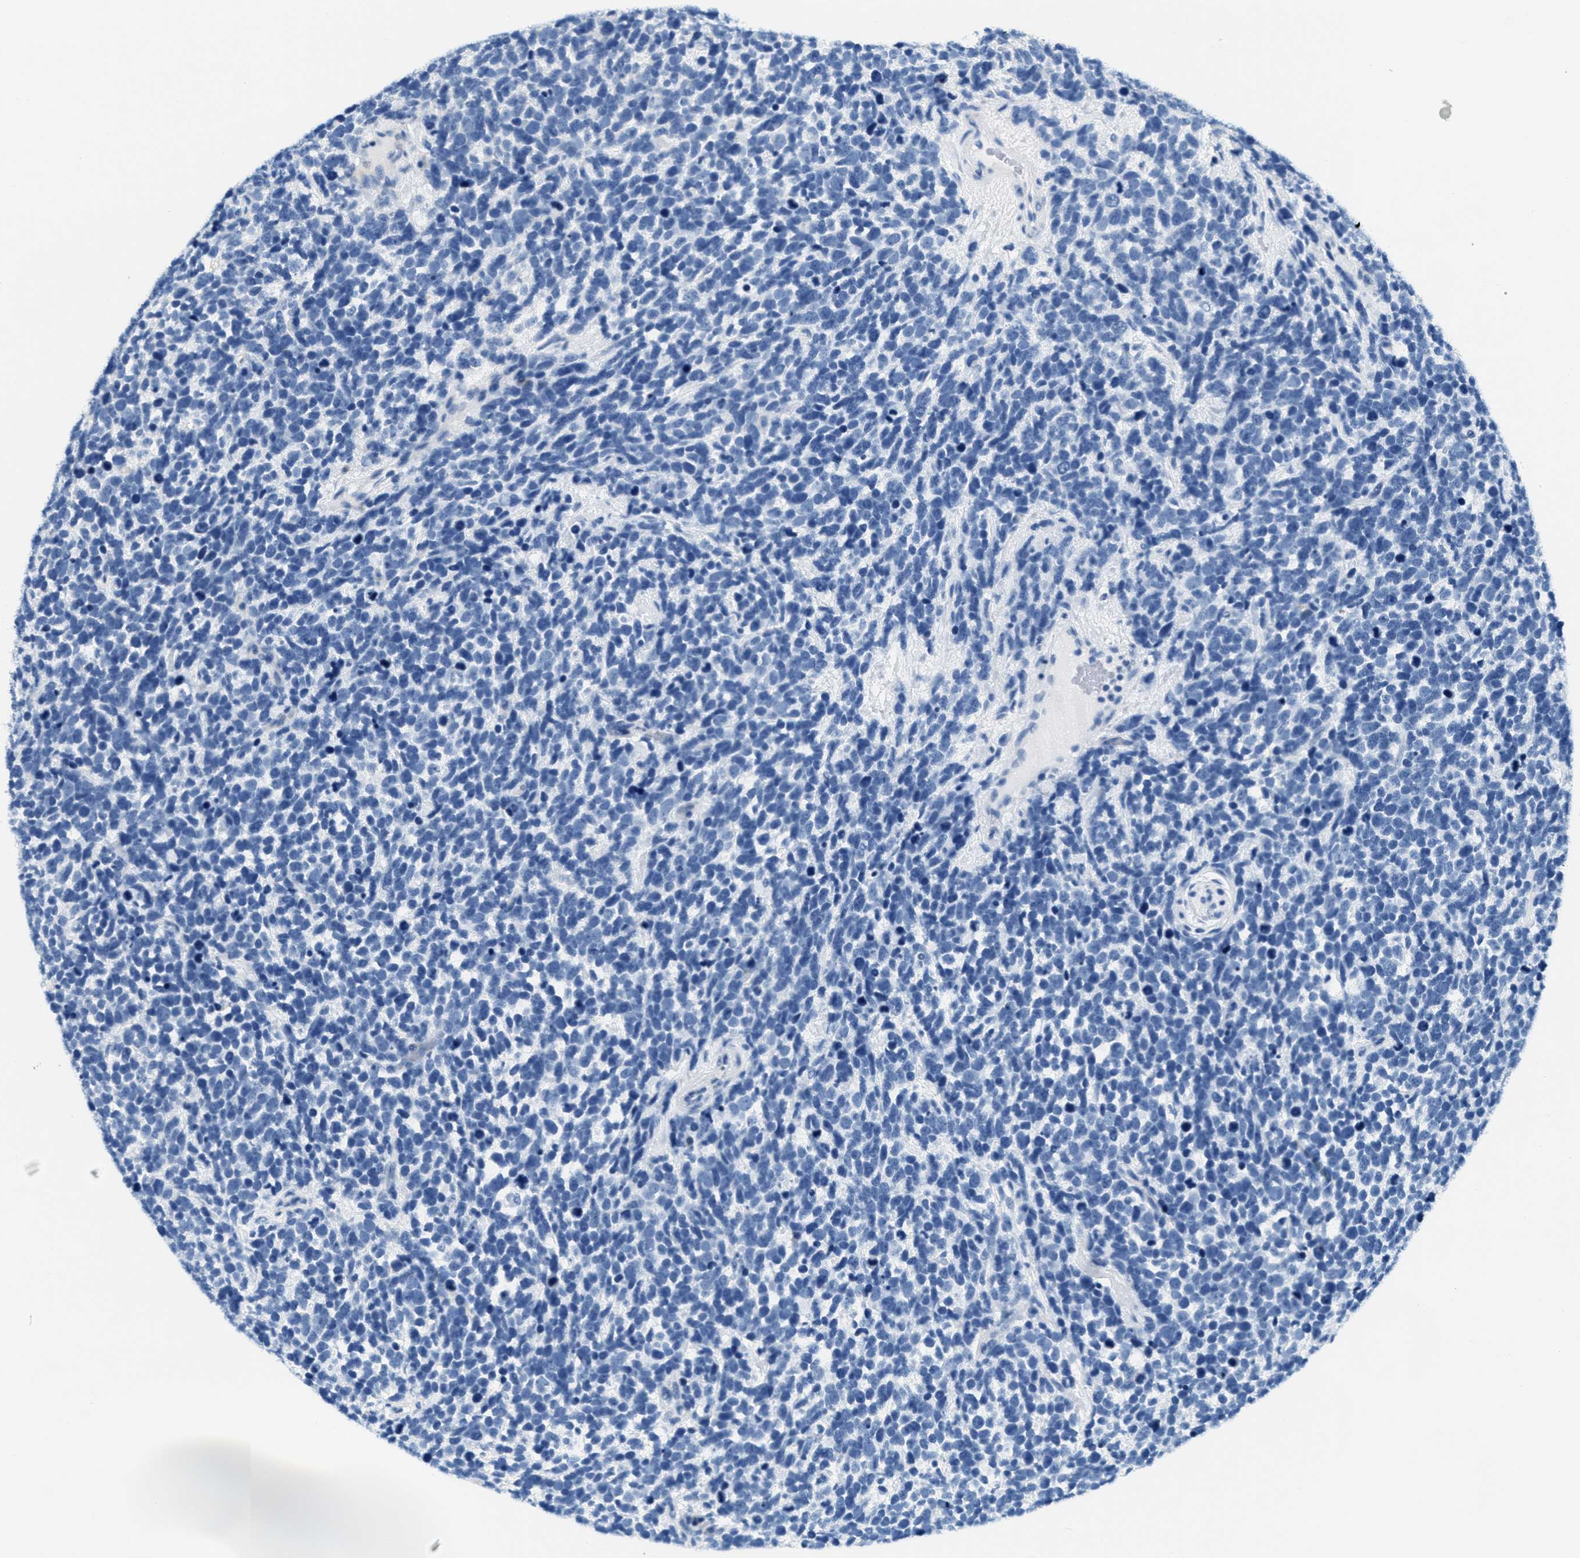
{"staining": {"intensity": "negative", "quantity": "none", "location": "none"}, "tissue": "urothelial cancer", "cell_type": "Tumor cells", "image_type": "cancer", "snomed": [{"axis": "morphology", "description": "Urothelial carcinoma, High grade"}, {"axis": "topography", "description": "Urinary bladder"}], "caption": "An immunohistochemistry (IHC) histopathology image of urothelial carcinoma (high-grade) is shown. There is no staining in tumor cells of urothelial carcinoma (high-grade).", "gene": "CA4", "patient": {"sex": "female", "age": 82}}